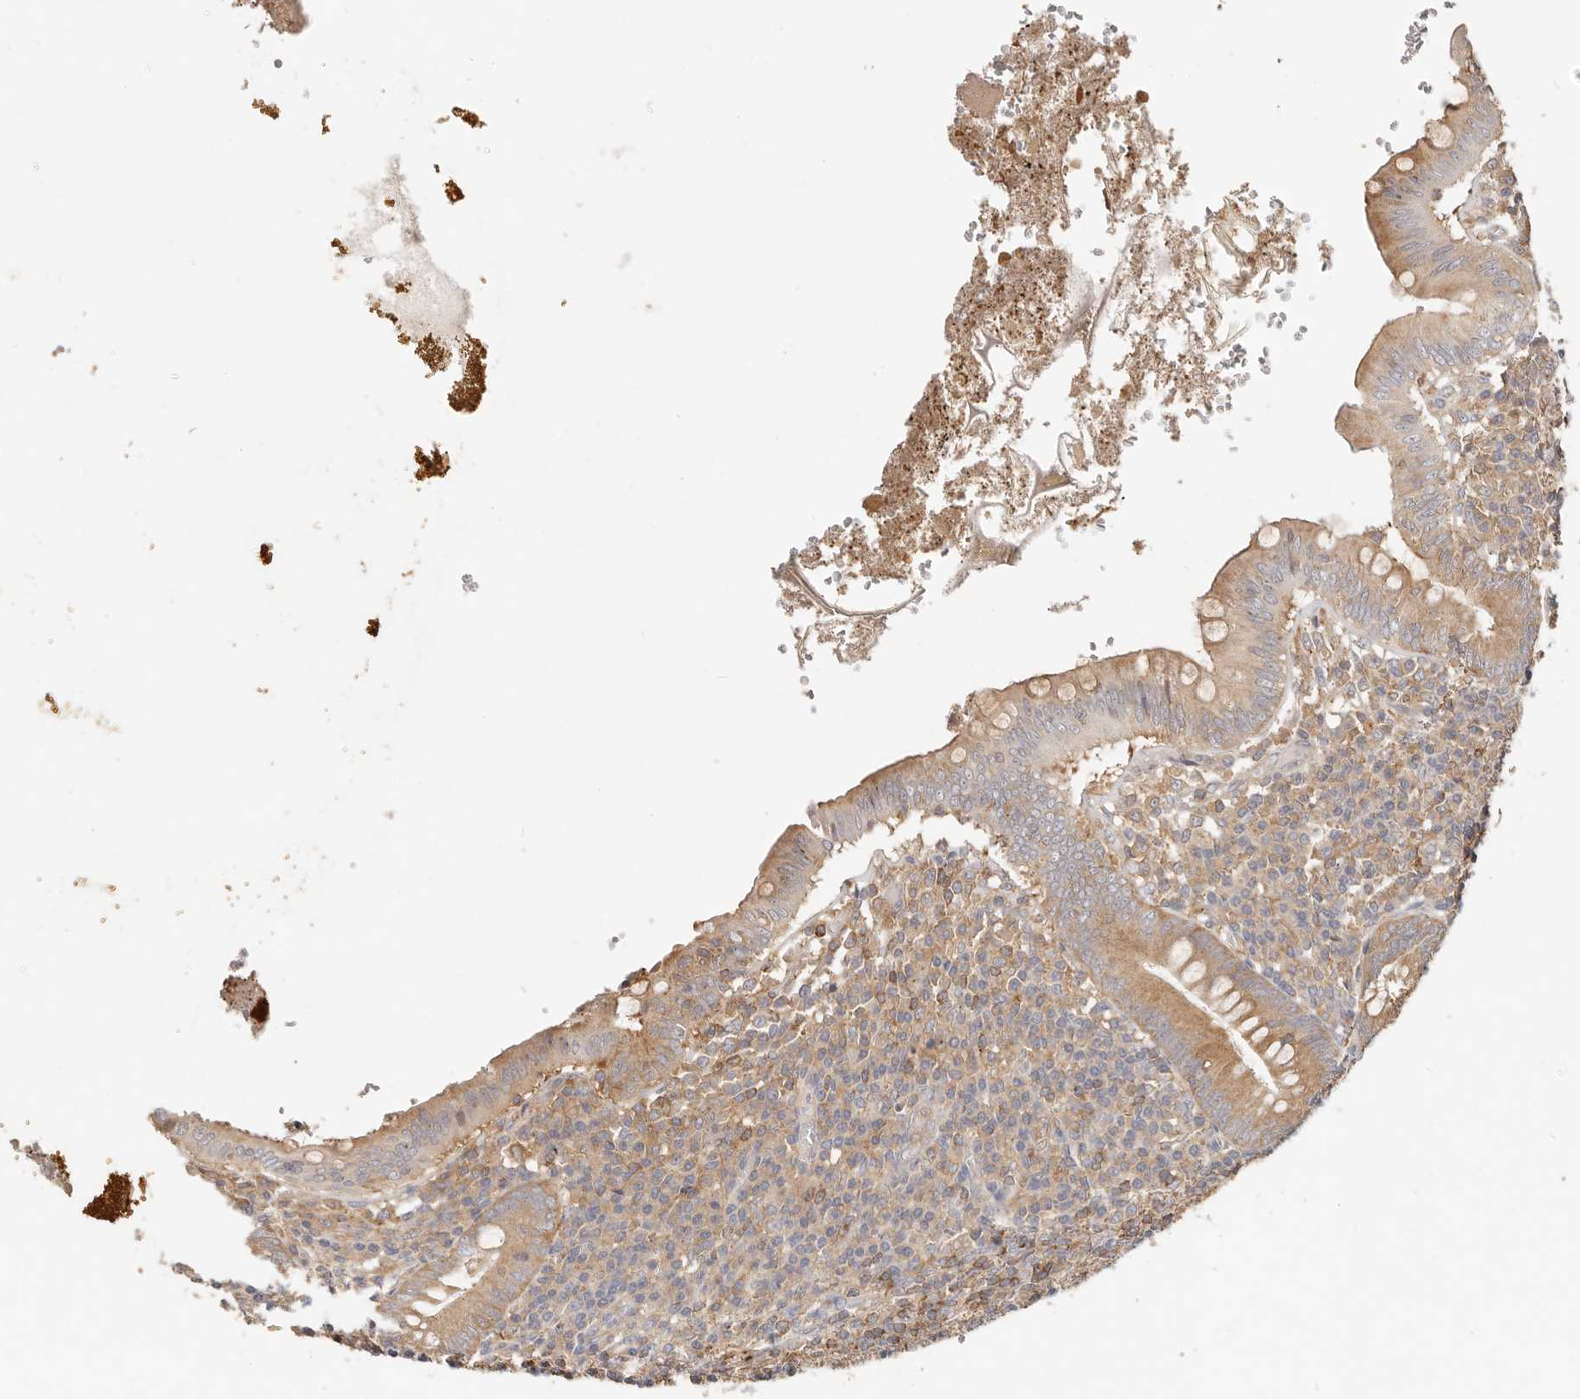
{"staining": {"intensity": "moderate", "quantity": ">75%", "location": "cytoplasmic/membranous"}, "tissue": "appendix", "cell_type": "Glandular cells", "image_type": "normal", "snomed": [{"axis": "morphology", "description": "Normal tissue, NOS"}, {"axis": "topography", "description": "Appendix"}], "caption": "Moderate cytoplasmic/membranous staining for a protein is identified in about >75% of glandular cells of unremarkable appendix using immunohistochemistry.", "gene": "DTNBP1", "patient": {"sex": "male", "age": 8}}